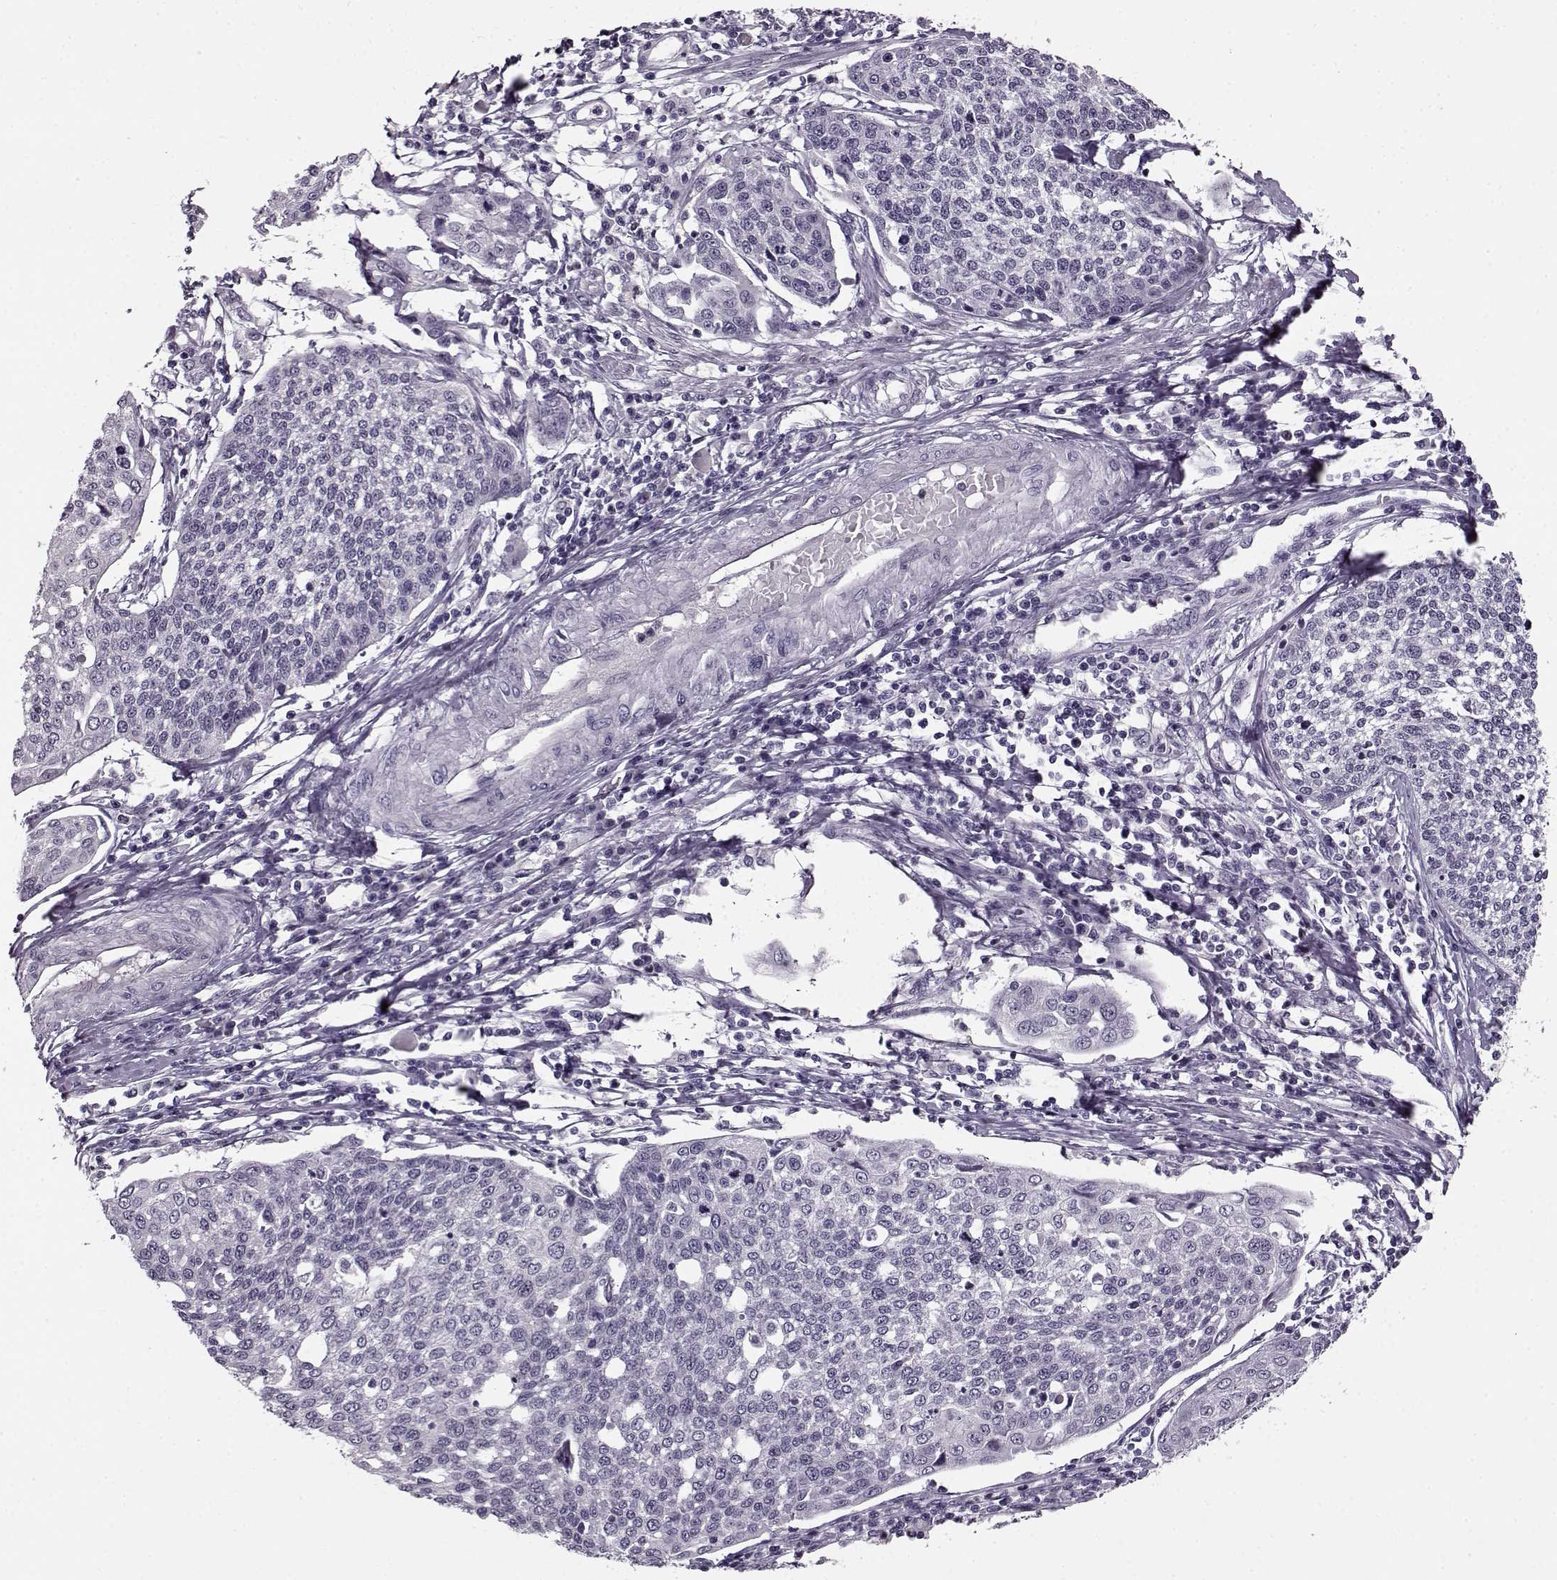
{"staining": {"intensity": "negative", "quantity": "none", "location": "none"}, "tissue": "cervical cancer", "cell_type": "Tumor cells", "image_type": "cancer", "snomed": [{"axis": "morphology", "description": "Squamous cell carcinoma, NOS"}, {"axis": "topography", "description": "Cervix"}], "caption": "Immunohistochemistry micrograph of cervical cancer stained for a protein (brown), which displays no positivity in tumor cells. (DAB (3,3'-diaminobenzidine) IHC, high magnification).", "gene": "RP1L1", "patient": {"sex": "female", "age": 34}}